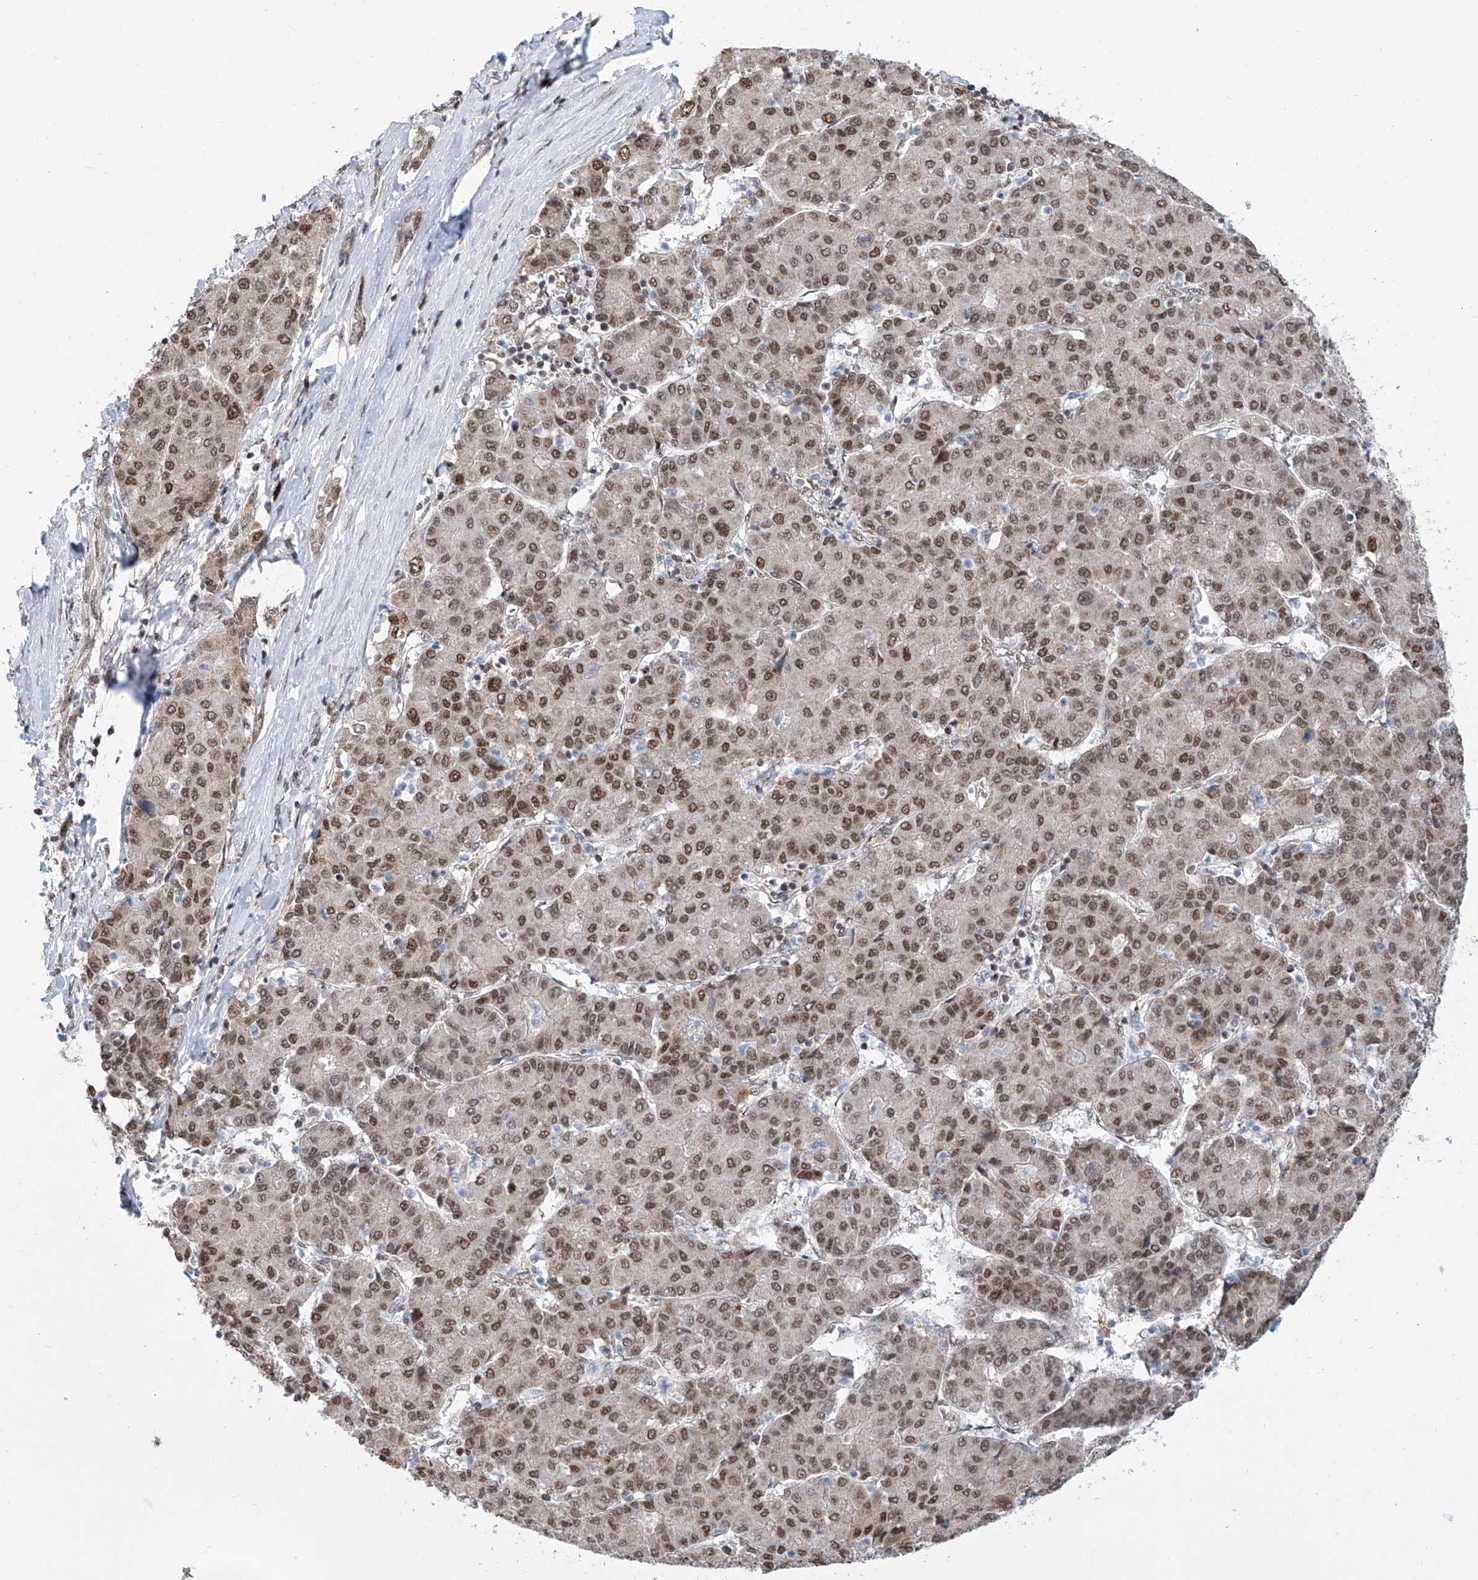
{"staining": {"intensity": "strong", "quantity": ">75%", "location": "nuclear"}, "tissue": "liver cancer", "cell_type": "Tumor cells", "image_type": "cancer", "snomed": [{"axis": "morphology", "description": "Carcinoma, Hepatocellular, NOS"}, {"axis": "topography", "description": "Liver"}], "caption": "Immunohistochemical staining of human liver cancer (hepatocellular carcinoma) demonstrates strong nuclear protein staining in approximately >75% of tumor cells.", "gene": "SDE2", "patient": {"sex": "male", "age": 65}}